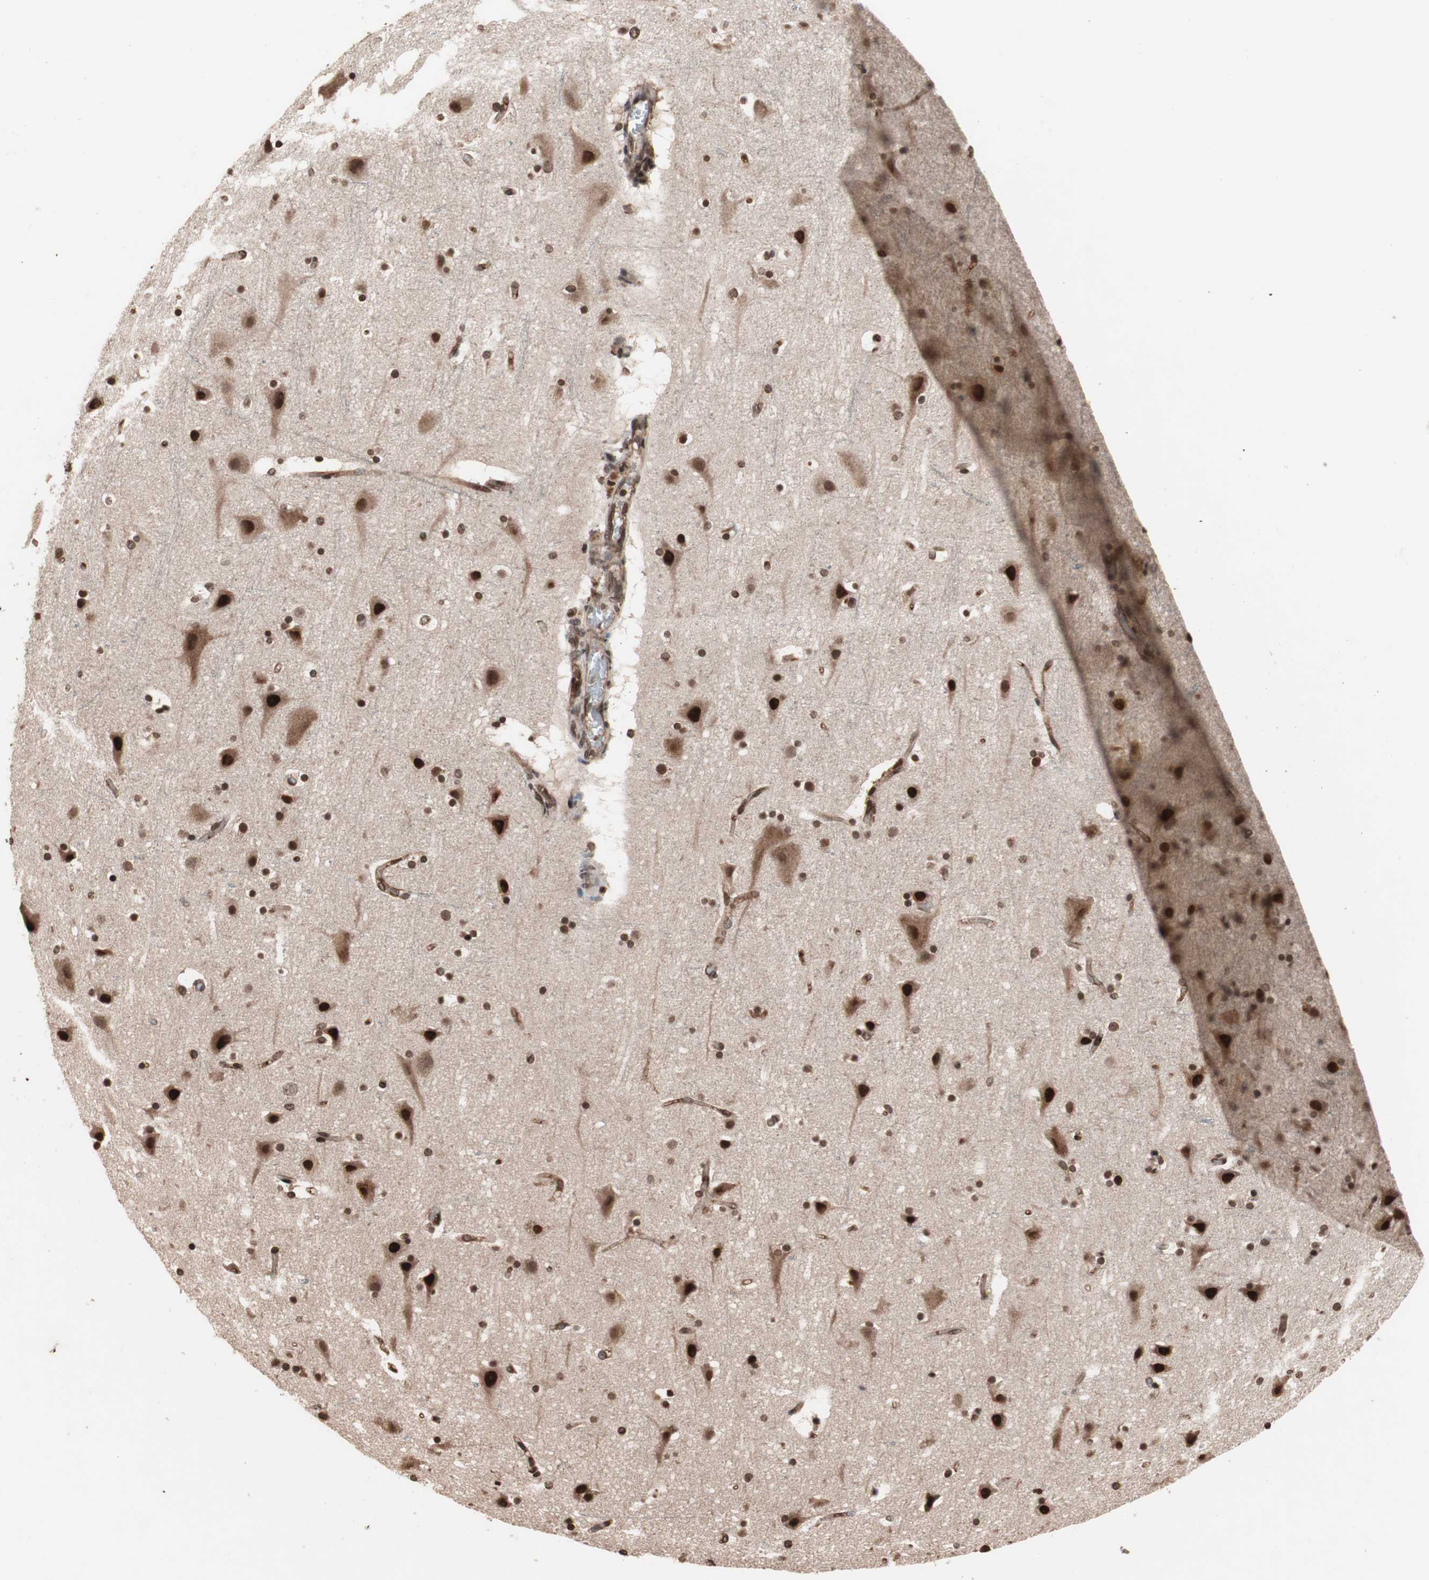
{"staining": {"intensity": "moderate", "quantity": ">75%", "location": "cytoplasmic/membranous,nuclear"}, "tissue": "cerebral cortex", "cell_type": "Endothelial cells", "image_type": "normal", "snomed": [{"axis": "morphology", "description": "Normal tissue, NOS"}, {"axis": "topography", "description": "Cerebral cortex"}], "caption": "This is an image of immunohistochemistry staining of normal cerebral cortex, which shows moderate positivity in the cytoplasmic/membranous,nuclear of endothelial cells.", "gene": "ZFC3H1", "patient": {"sex": "male", "age": 45}}